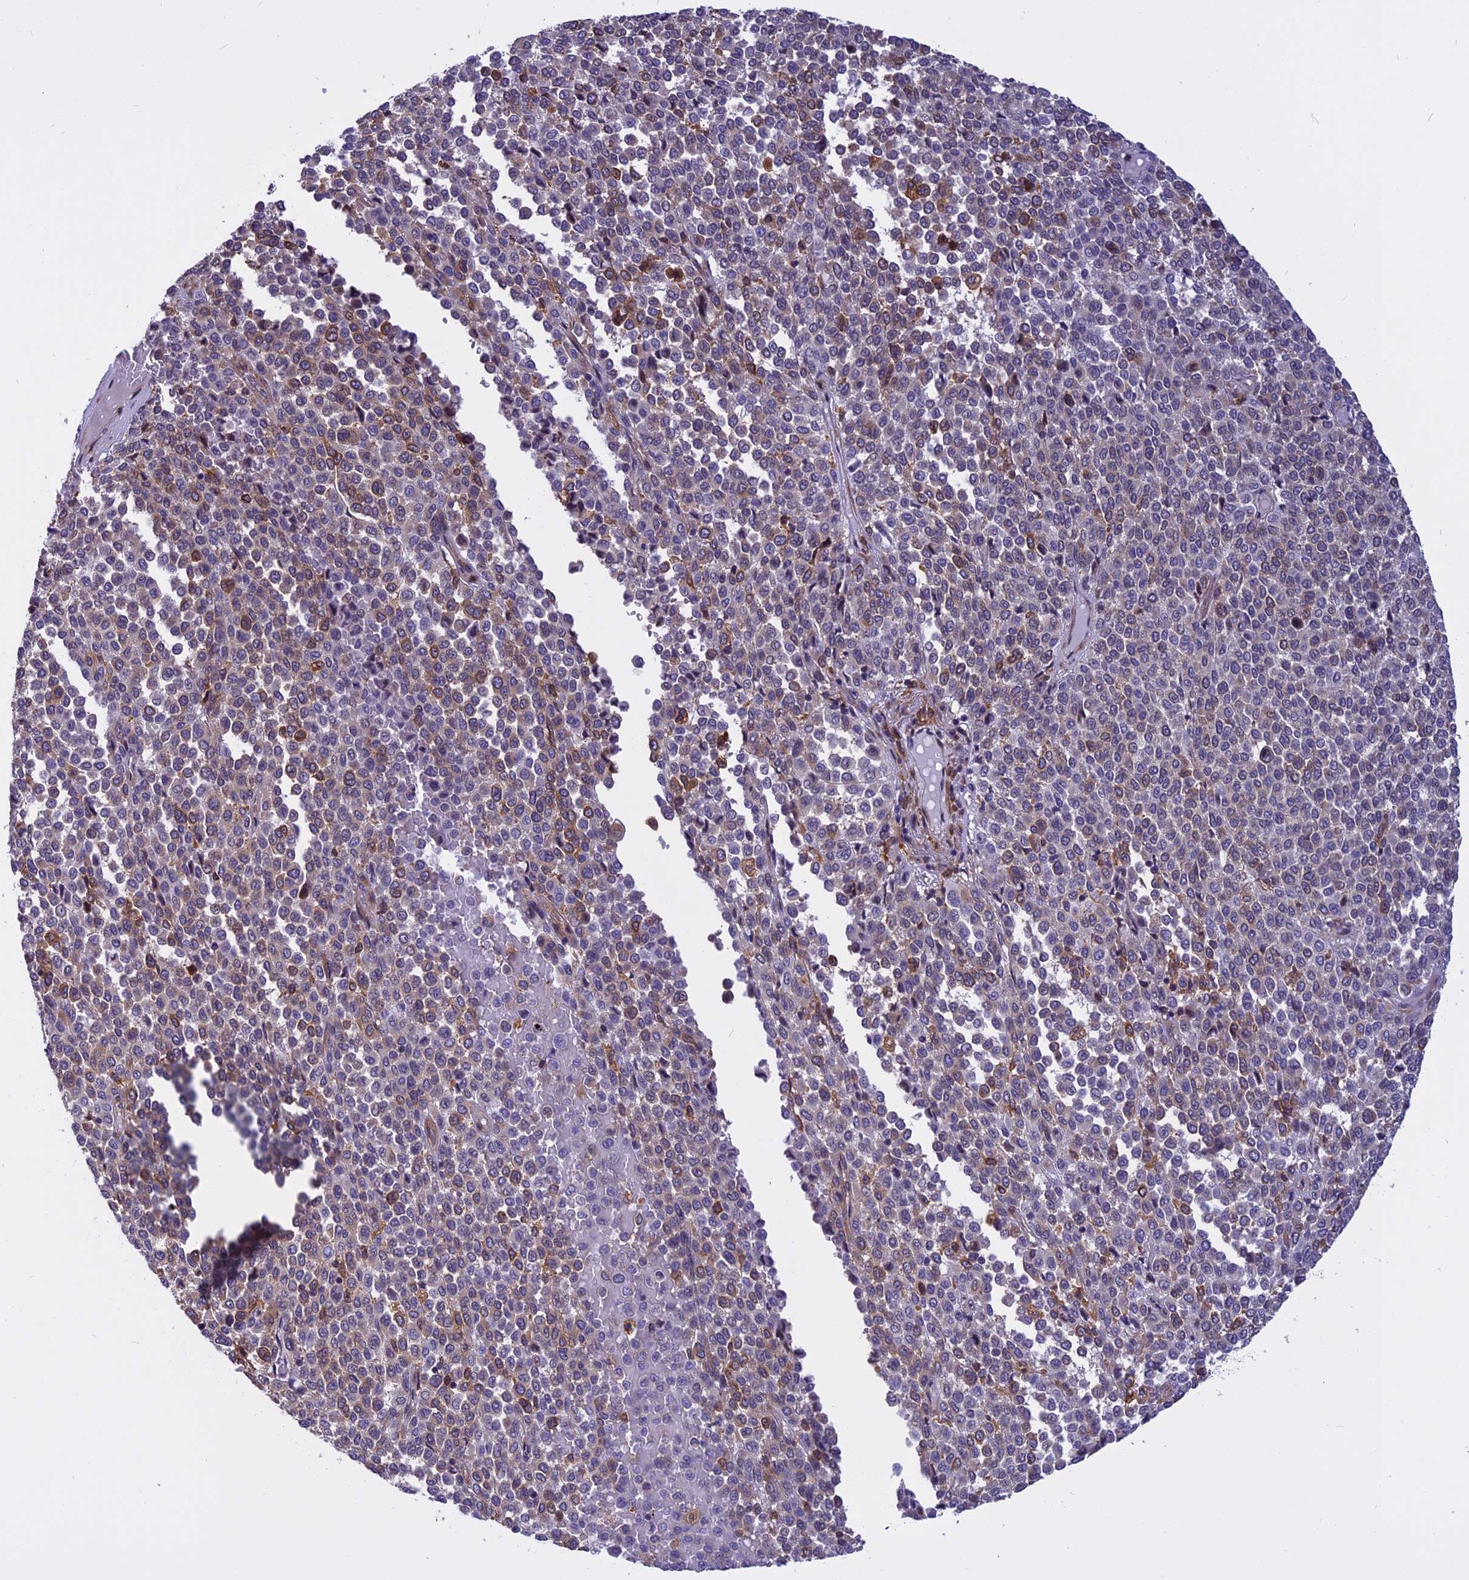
{"staining": {"intensity": "moderate", "quantity": "<25%", "location": "cytoplasmic/membranous"}, "tissue": "melanoma", "cell_type": "Tumor cells", "image_type": "cancer", "snomed": [{"axis": "morphology", "description": "Malignant melanoma, Metastatic site"}, {"axis": "topography", "description": "Pancreas"}], "caption": "Melanoma tissue exhibits moderate cytoplasmic/membranous expression in approximately <25% of tumor cells", "gene": "EHBP1L1", "patient": {"sex": "female", "age": 30}}